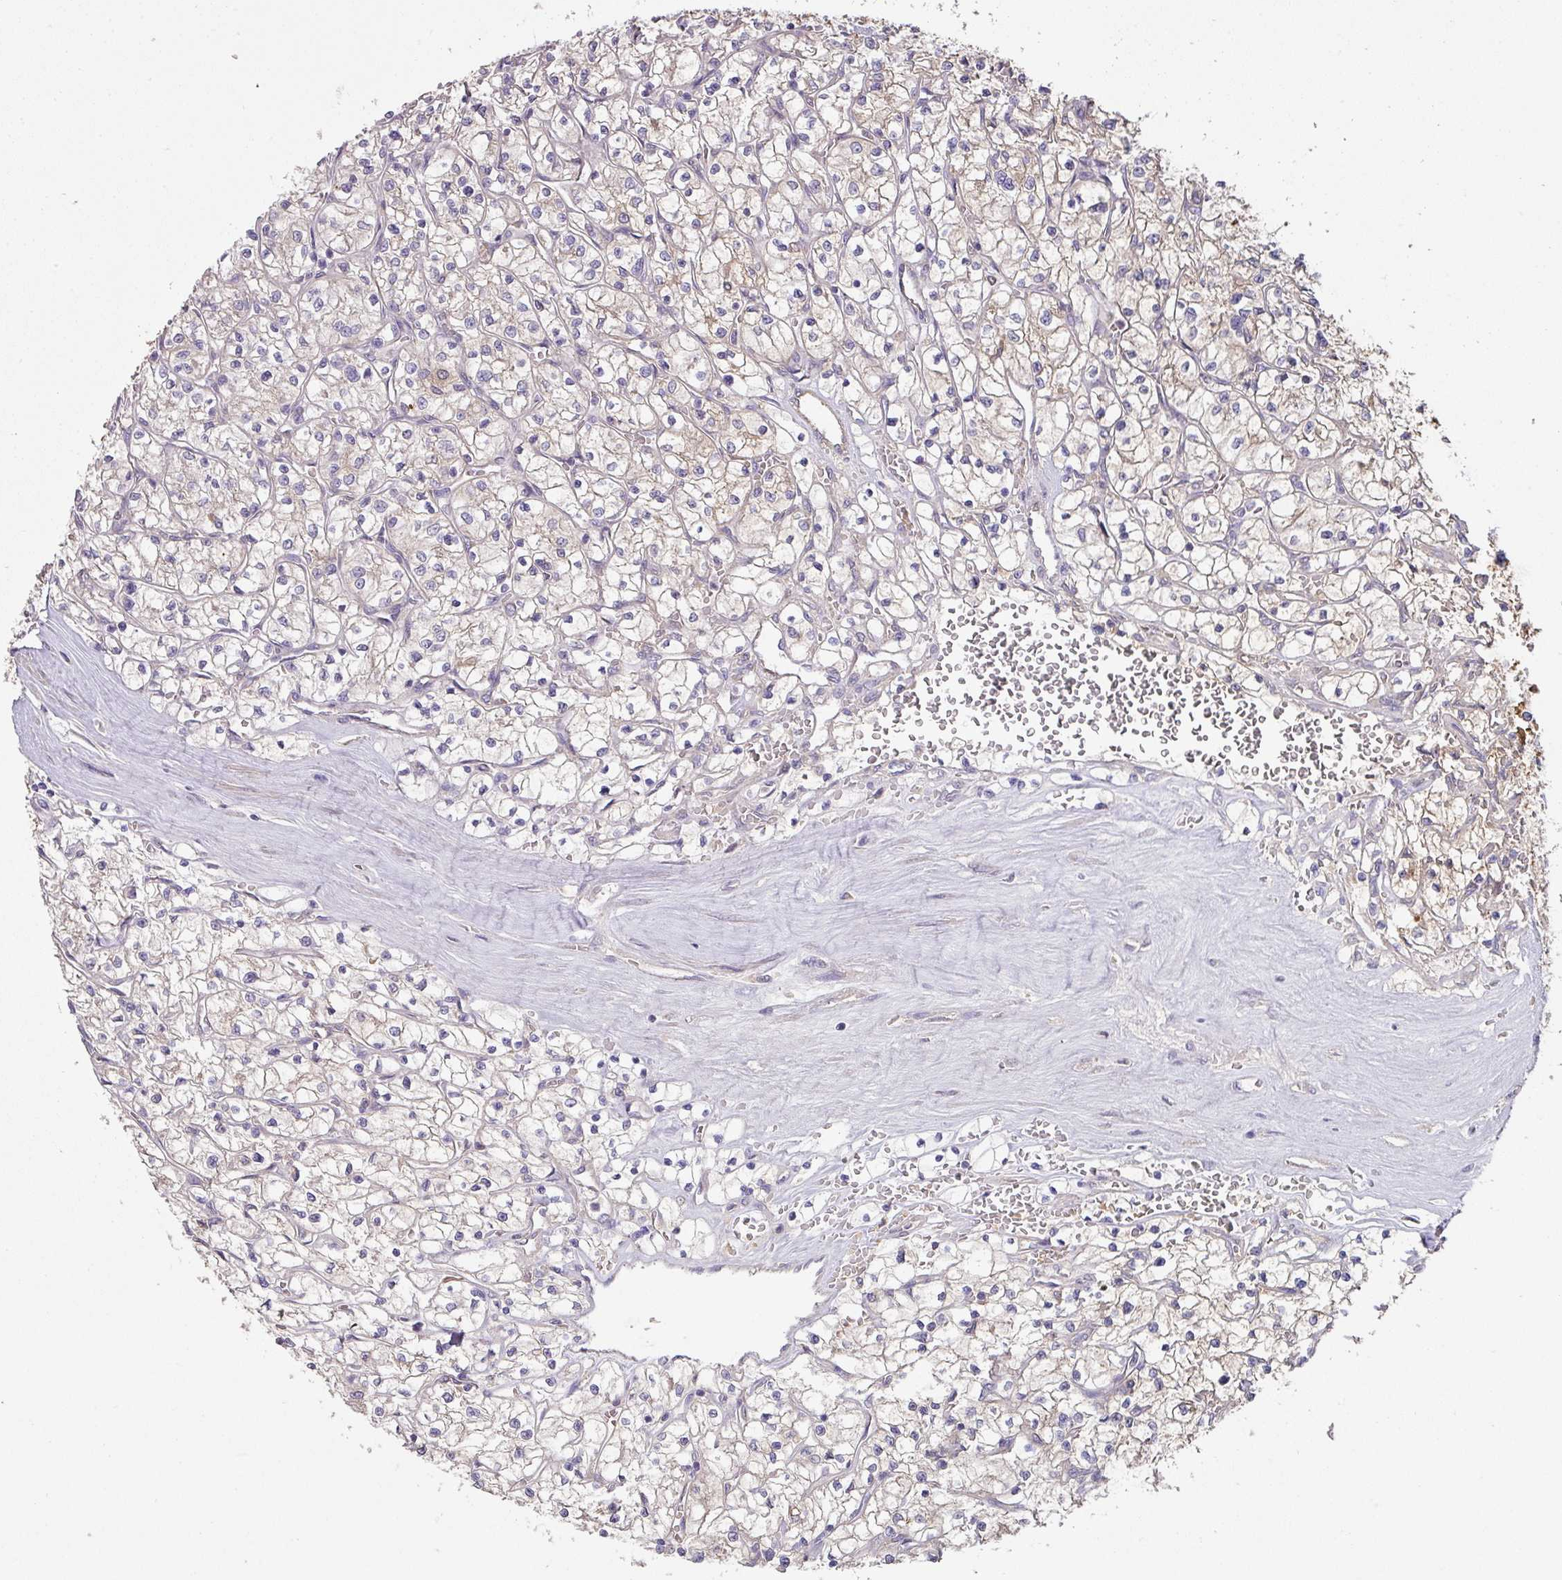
{"staining": {"intensity": "negative", "quantity": "none", "location": "none"}, "tissue": "renal cancer", "cell_type": "Tumor cells", "image_type": "cancer", "snomed": [{"axis": "morphology", "description": "Adenocarcinoma, NOS"}, {"axis": "topography", "description": "Kidney"}], "caption": "This photomicrograph is of renal adenocarcinoma stained with IHC to label a protein in brown with the nuclei are counter-stained blue. There is no staining in tumor cells.", "gene": "ZNF266", "patient": {"sex": "female", "age": 64}}